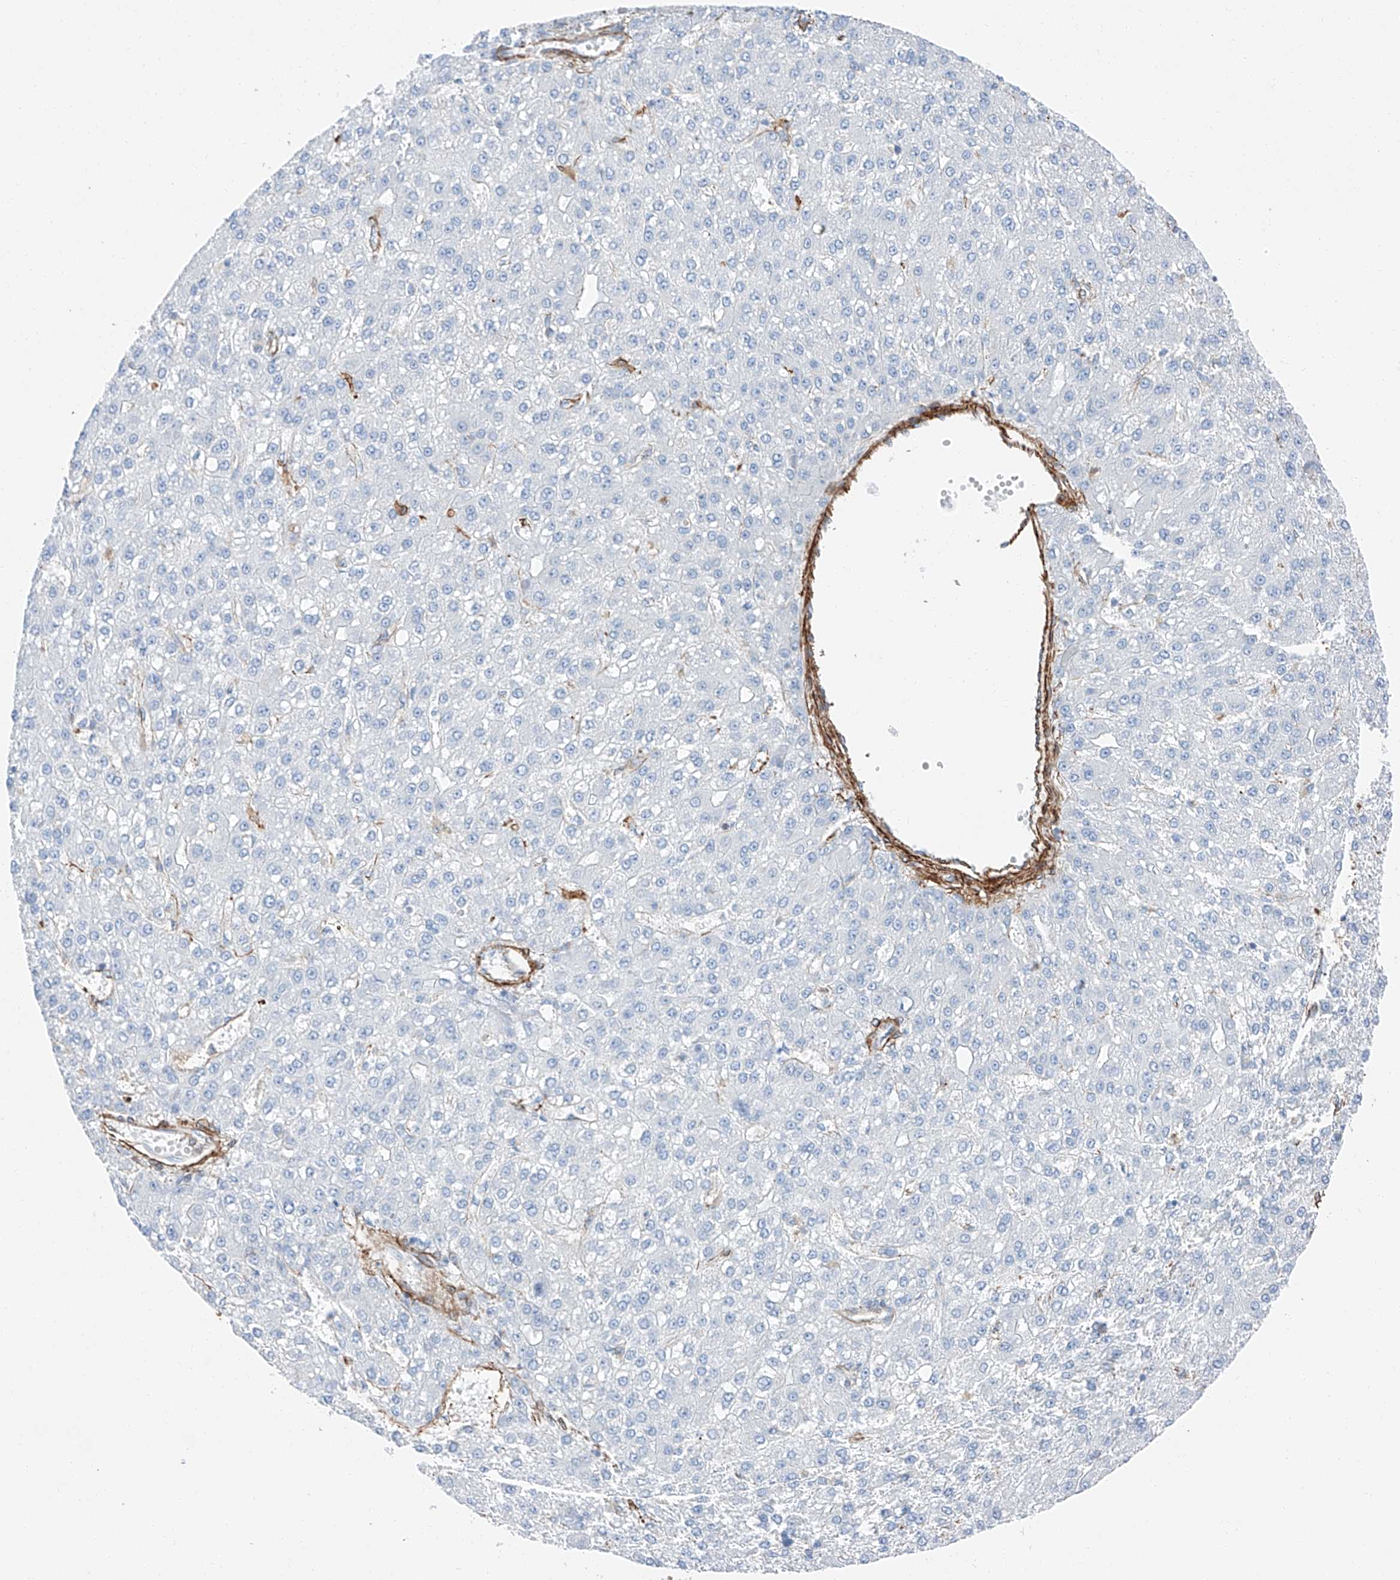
{"staining": {"intensity": "negative", "quantity": "none", "location": "none"}, "tissue": "liver cancer", "cell_type": "Tumor cells", "image_type": "cancer", "snomed": [{"axis": "morphology", "description": "Carcinoma, Hepatocellular, NOS"}, {"axis": "topography", "description": "Liver"}], "caption": "Immunohistochemistry (IHC) of human liver cancer reveals no expression in tumor cells.", "gene": "ZNF804A", "patient": {"sex": "male", "age": 67}}